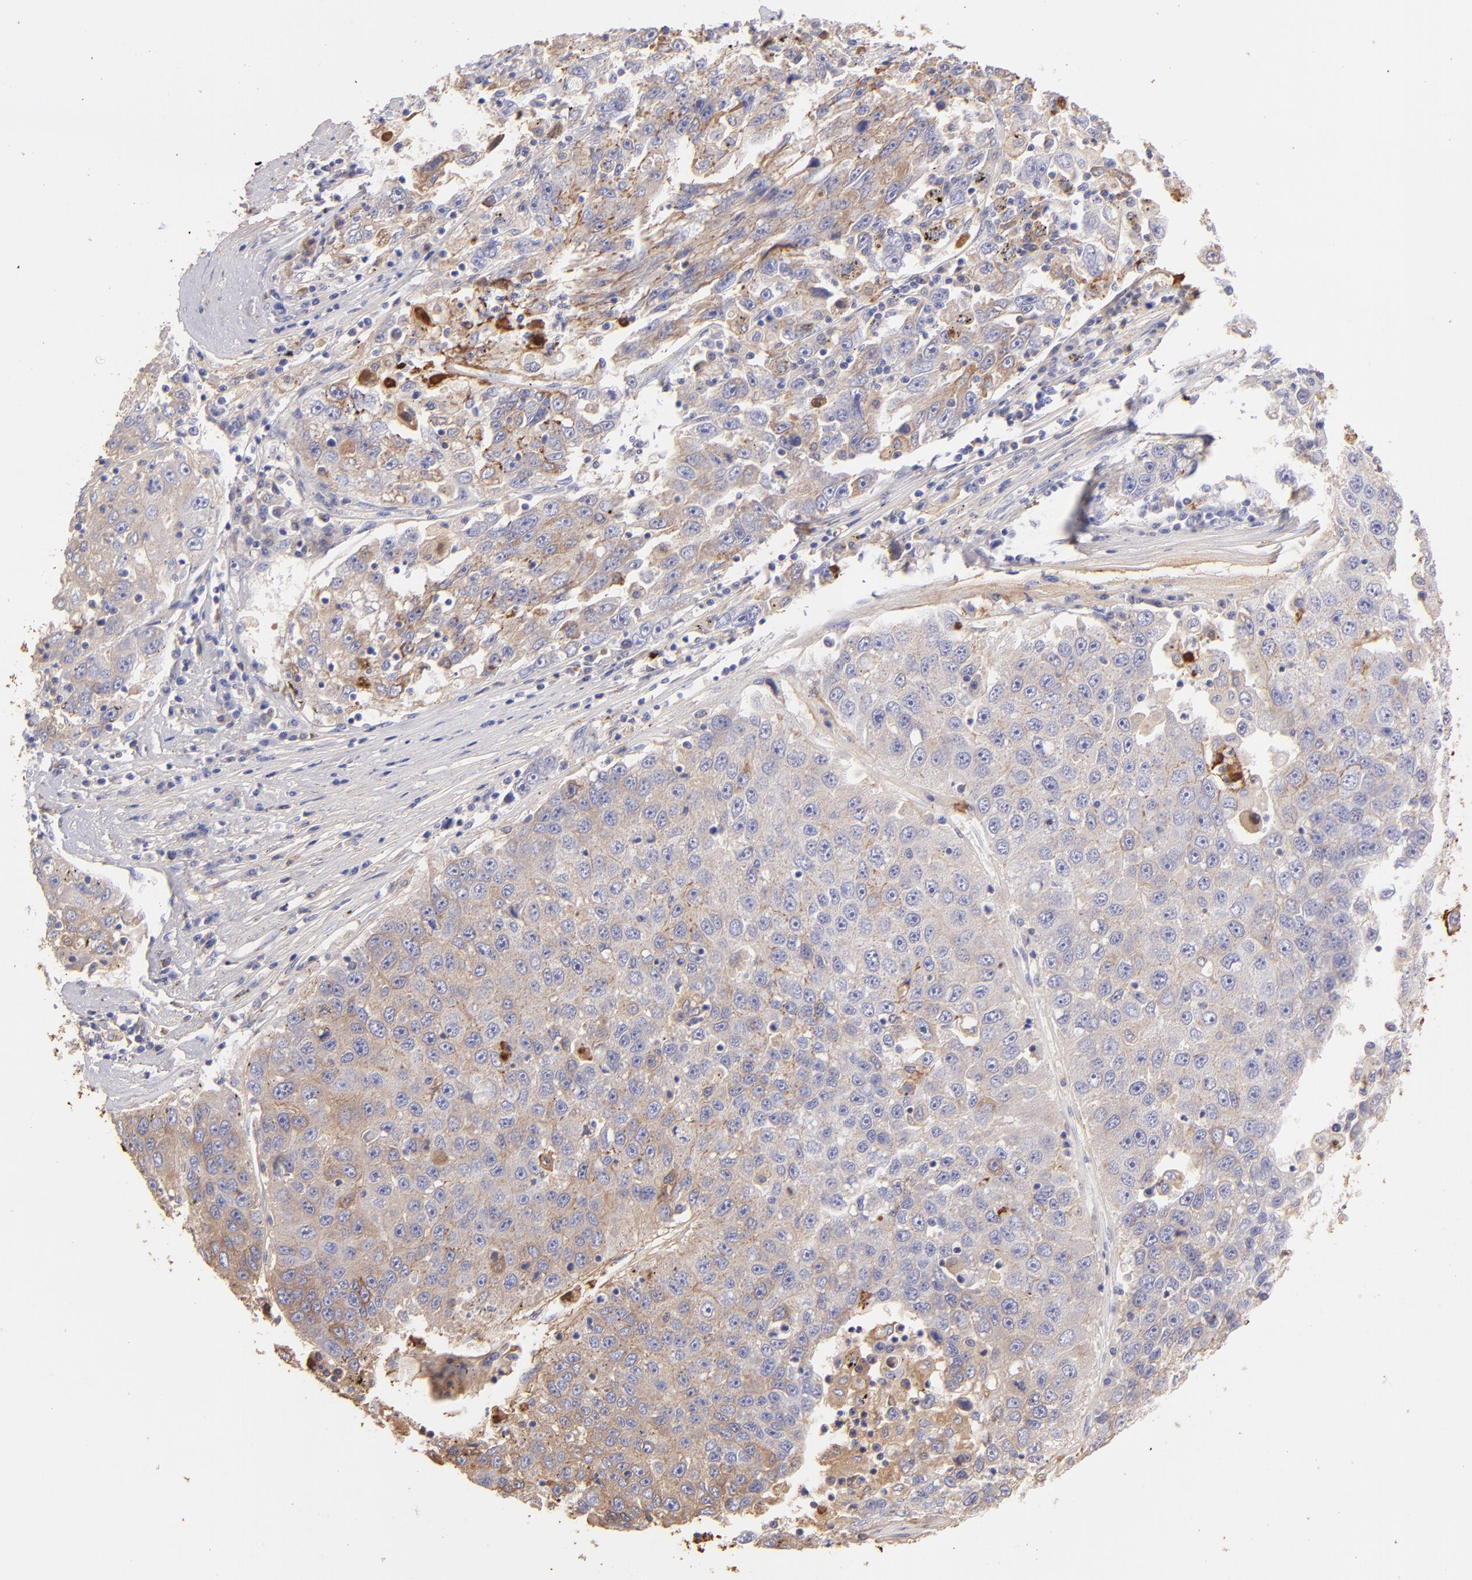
{"staining": {"intensity": "moderate", "quantity": "25%-75%", "location": "cytoplasmic/membranous"}, "tissue": "liver cancer", "cell_type": "Tumor cells", "image_type": "cancer", "snomed": [{"axis": "morphology", "description": "Carcinoma, Hepatocellular, NOS"}, {"axis": "topography", "description": "Liver"}], "caption": "Immunohistochemistry (IHC) of human liver cancer (hepatocellular carcinoma) exhibits medium levels of moderate cytoplasmic/membranous expression in about 25%-75% of tumor cells. (brown staining indicates protein expression, while blue staining denotes nuclei).", "gene": "FGB", "patient": {"sex": "male", "age": 49}}